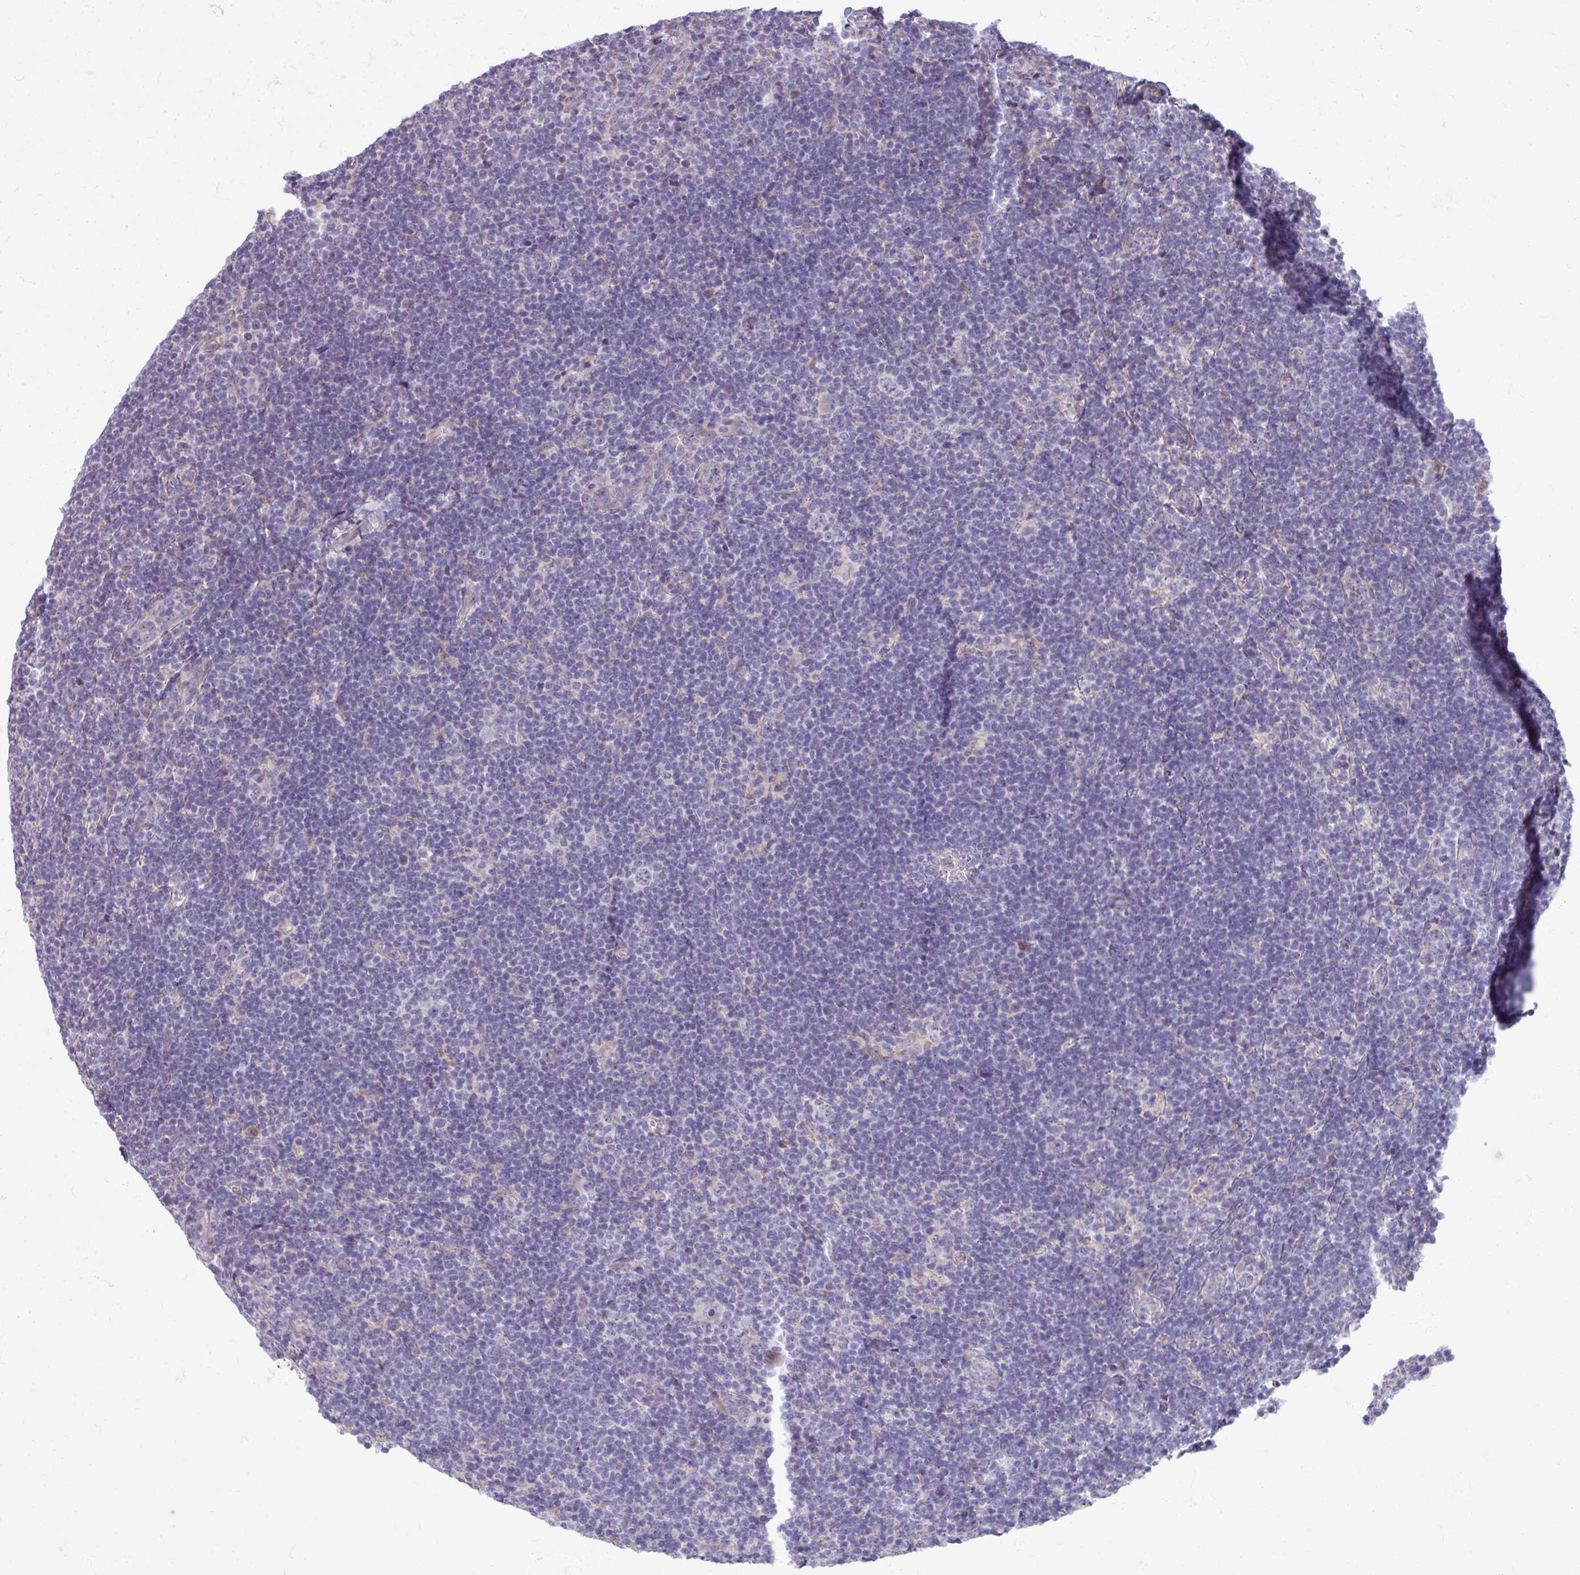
{"staining": {"intensity": "negative", "quantity": "none", "location": "none"}, "tissue": "lymphoma", "cell_type": "Tumor cells", "image_type": "cancer", "snomed": [{"axis": "morphology", "description": "Hodgkin's disease, NOS"}, {"axis": "topography", "description": "Lymph node"}], "caption": "Protein analysis of lymphoma displays no significant expression in tumor cells.", "gene": "IRGC", "patient": {"sex": "female", "age": 57}}